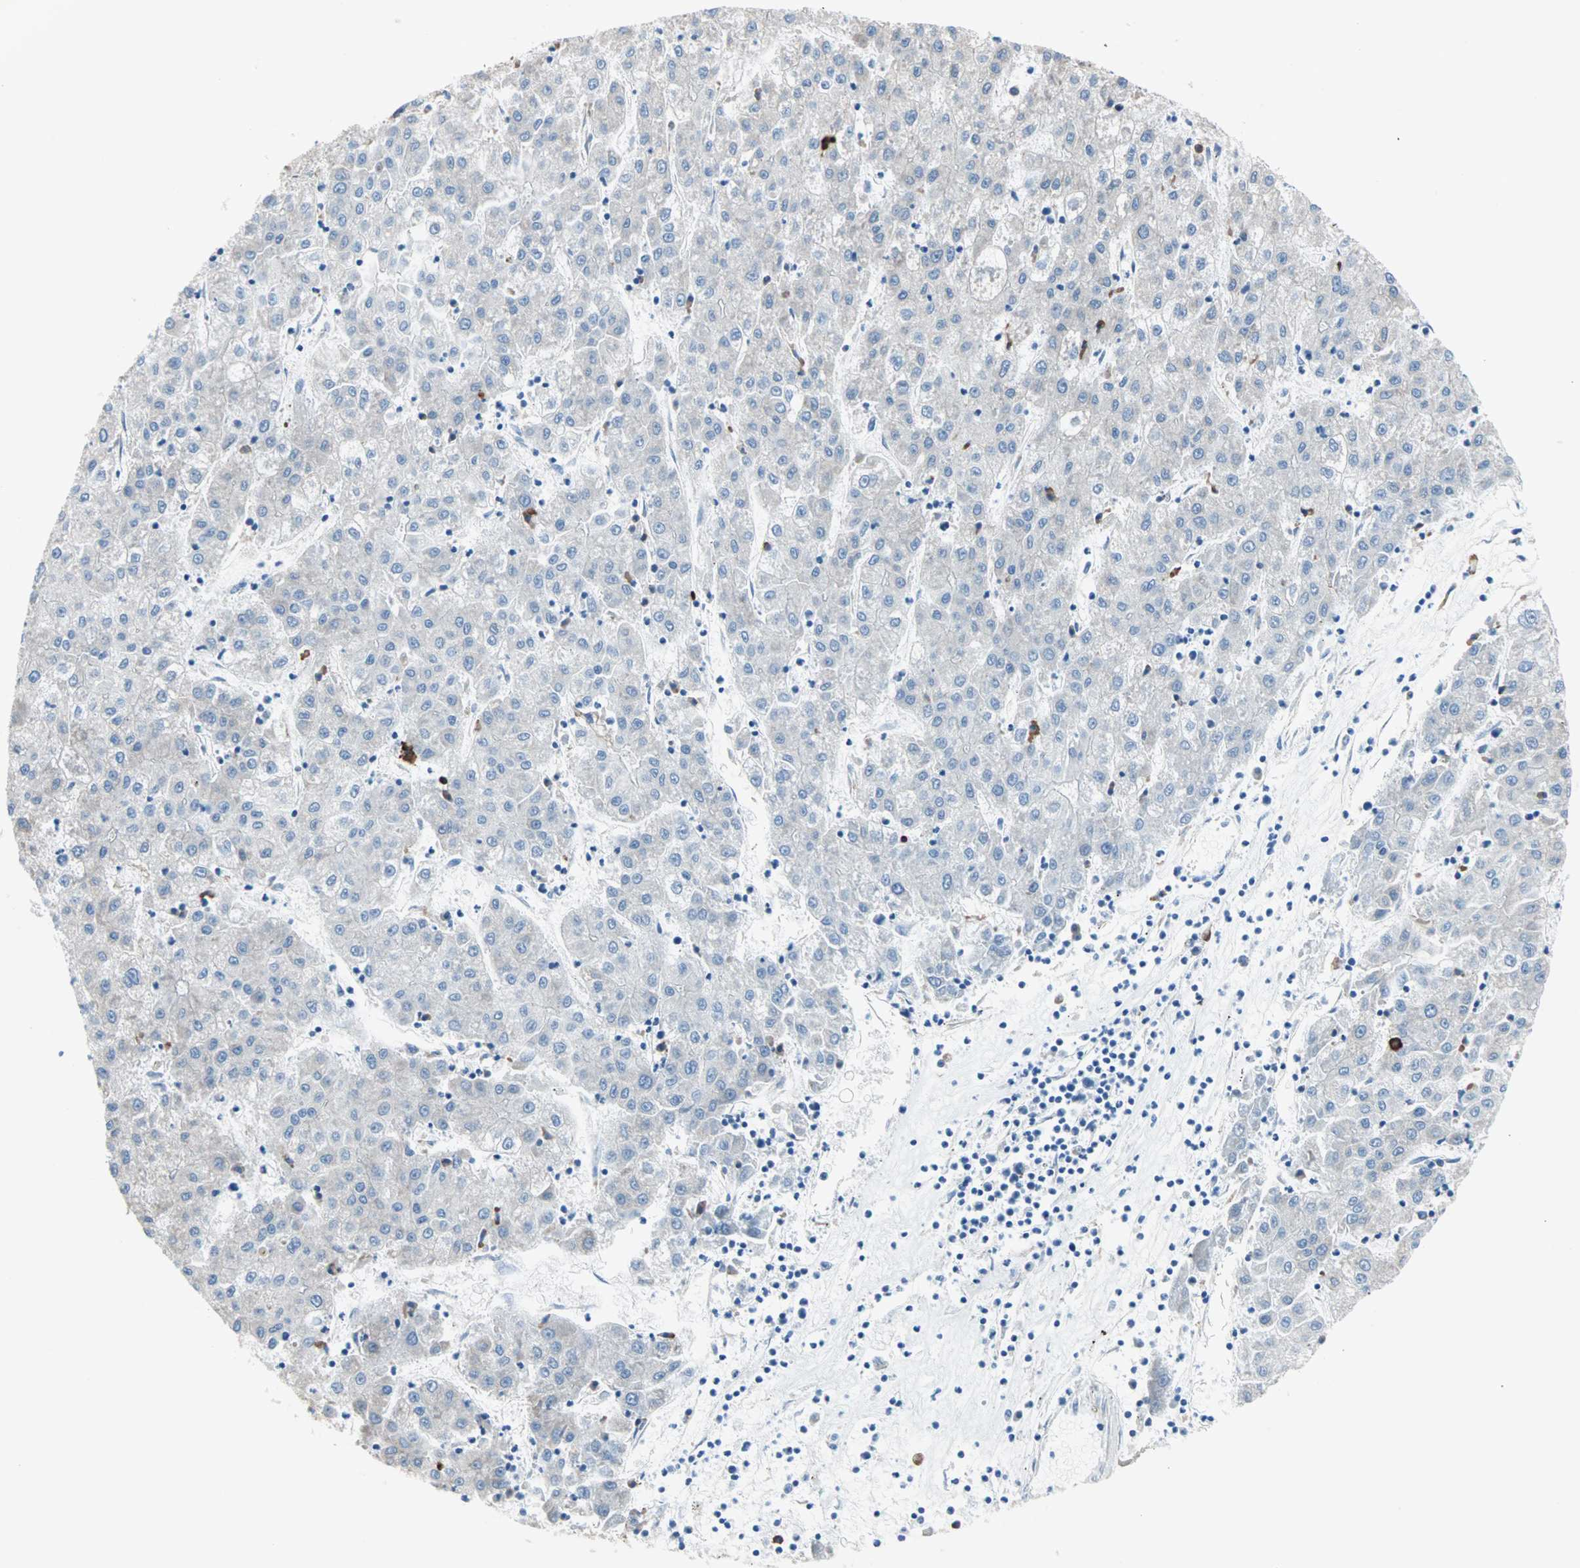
{"staining": {"intensity": "weak", "quantity": "<25%", "location": "cytoplasmic/membranous"}, "tissue": "liver cancer", "cell_type": "Tumor cells", "image_type": "cancer", "snomed": [{"axis": "morphology", "description": "Carcinoma, Hepatocellular, NOS"}, {"axis": "topography", "description": "Liver"}], "caption": "This is an IHC photomicrograph of human hepatocellular carcinoma (liver). There is no expression in tumor cells.", "gene": "PLCXD1", "patient": {"sex": "male", "age": 72}}